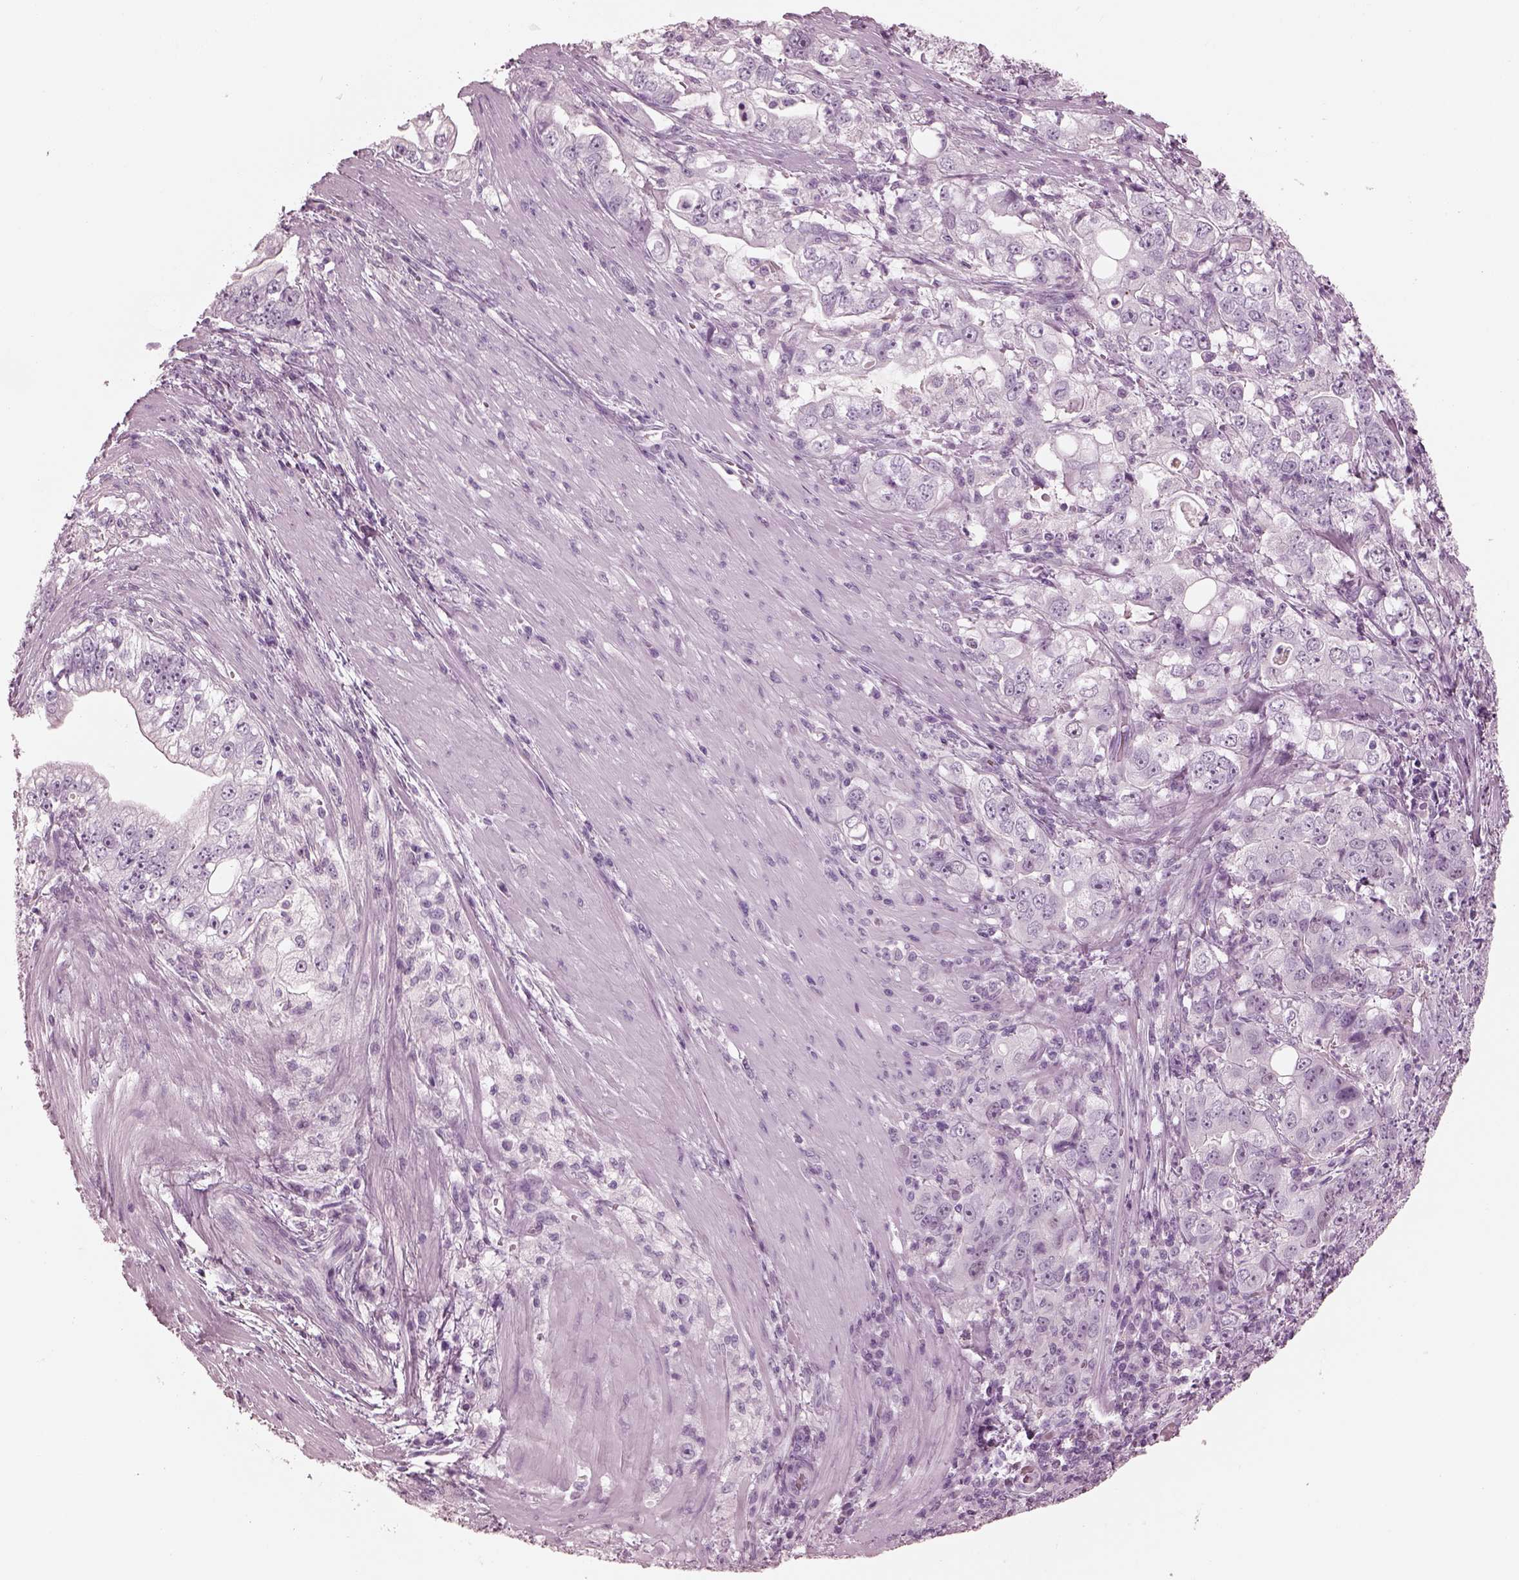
{"staining": {"intensity": "negative", "quantity": "none", "location": "none"}, "tissue": "stomach cancer", "cell_type": "Tumor cells", "image_type": "cancer", "snomed": [{"axis": "morphology", "description": "Adenocarcinoma, NOS"}, {"axis": "topography", "description": "Stomach, lower"}], "caption": "DAB (3,3'-diaminobenzidine) immunohistochemical staining of human stomach cancer (adenocarcinoma) shows no significant expression in tumor cells.", "gene": "KRTAP24-1", "patient": {"sex": "female", "age": 72}}